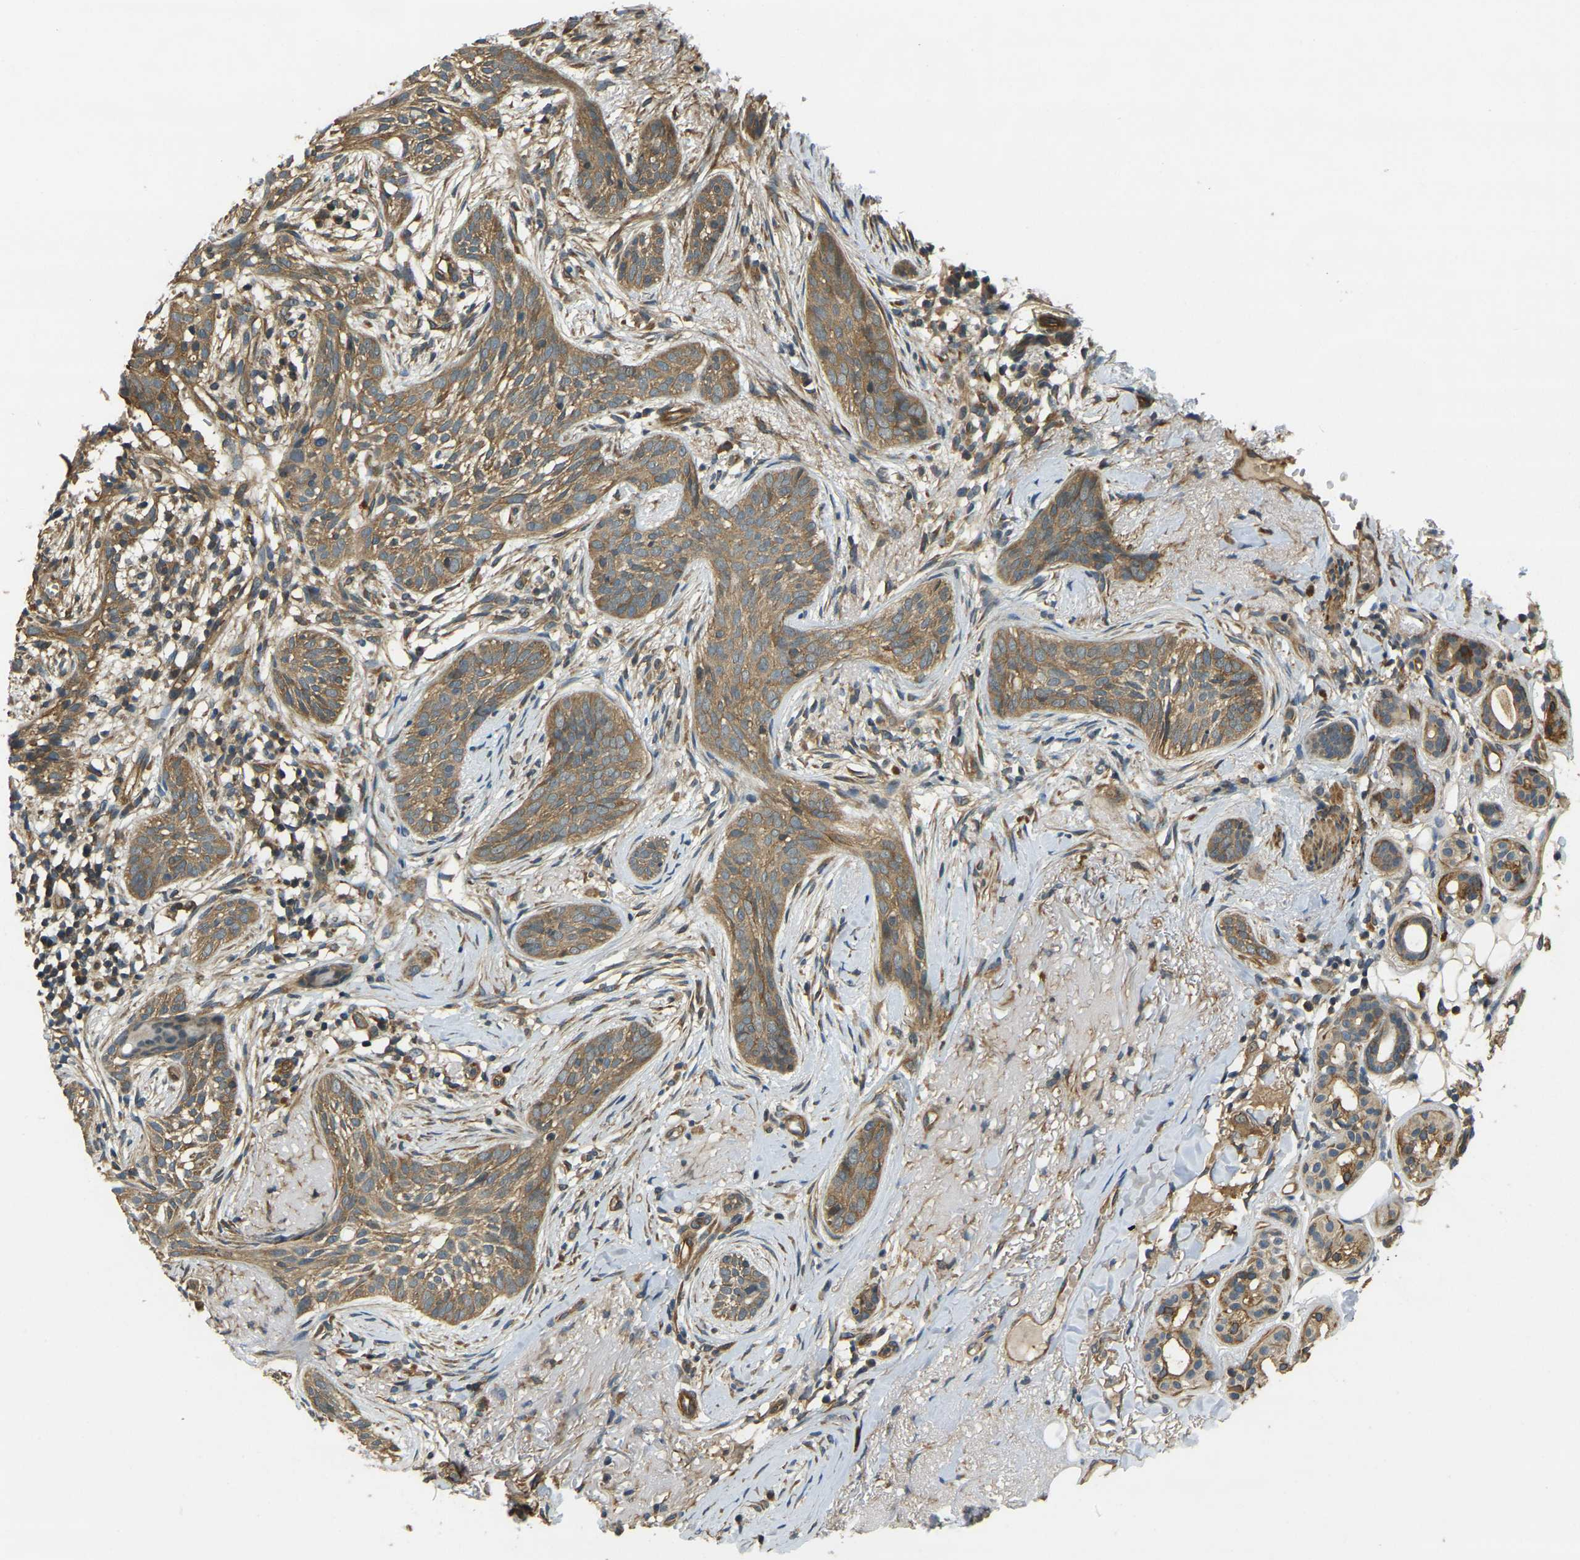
{"staining": {"intensity": "moderate", "quantity": ">75%", "location": "cytoplasmic/membranous"}, "tissue": "skin cancer", "cell_type": "Tumor cells", "image_type": "cancer", "snomed": [{"axis": "morphology", "description": "Basal cell carcinoma"}, {"axis": "topography", "description": "Skin"}], "caption": "Skin cancer stained with a brown dye displays moderate cytoplasmic/membranous positive positivity in approximately >75% of tumor cells.", "gene": "ERGIC1", "patient": {"sex": "female", "age": 88}}